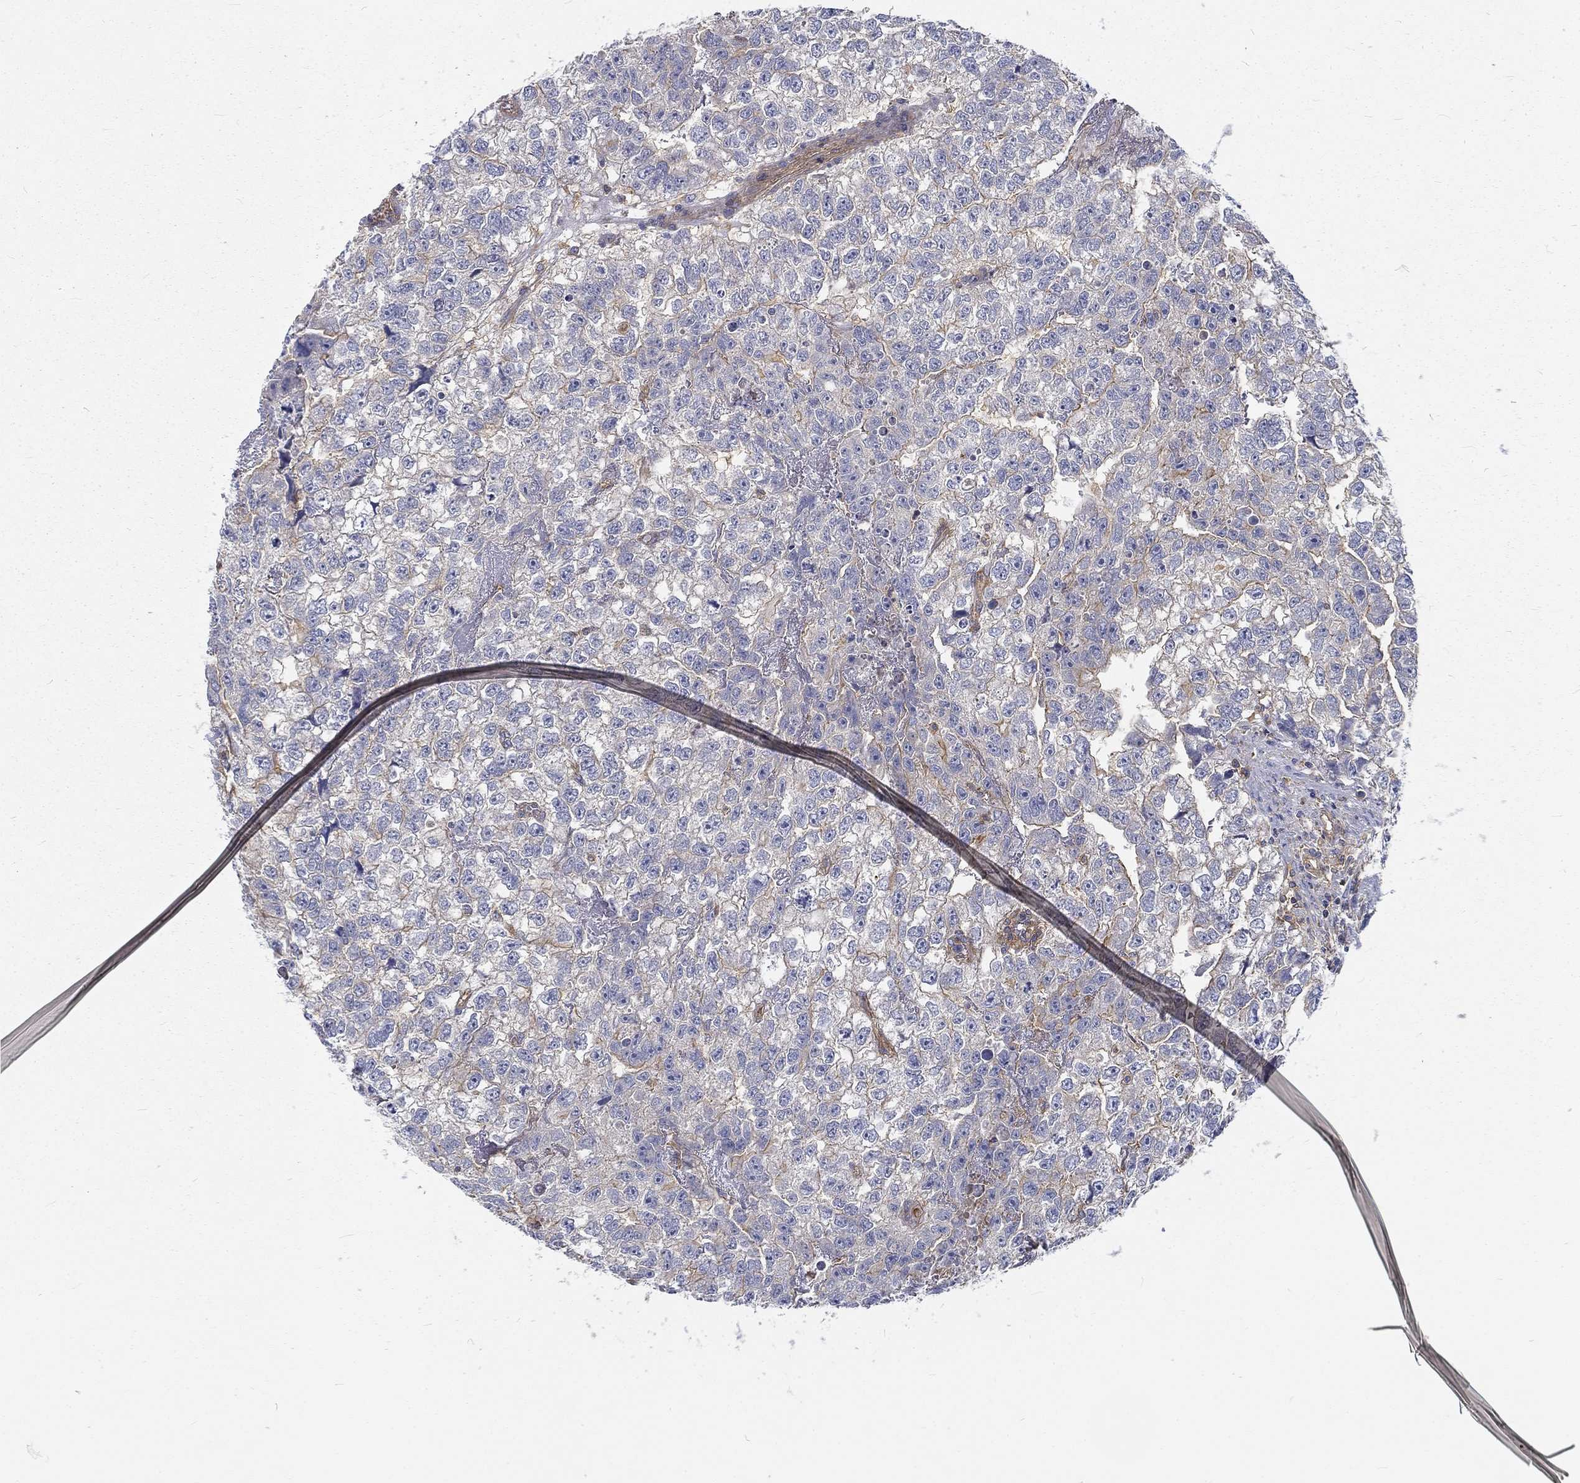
{"staining": {"intensity": "weak", "quantity": "<25%", "location": "cytoplasmic/membranous"}, "tissue": "testis cancer", "cell_type": "Tumor cells", "image_type": "cancer", "snomed": [{"axis": "morphology", "description": "Carcinoma, Embryonal, NOS"}, {"axis": "morphology", "description": "Teratoma, malignant, NOS"}, {"axis": "topography", "description": "Testis"}], "caption": "Immunohistochemistry (IHC) of human testis malignant teratoma demonstrates no expression in tumor cells. (Immunohistochemistry, brightfield microscopy, high magnification).", "gene": "MTMR11", "patient": {"sex": "male", "age": 44}}